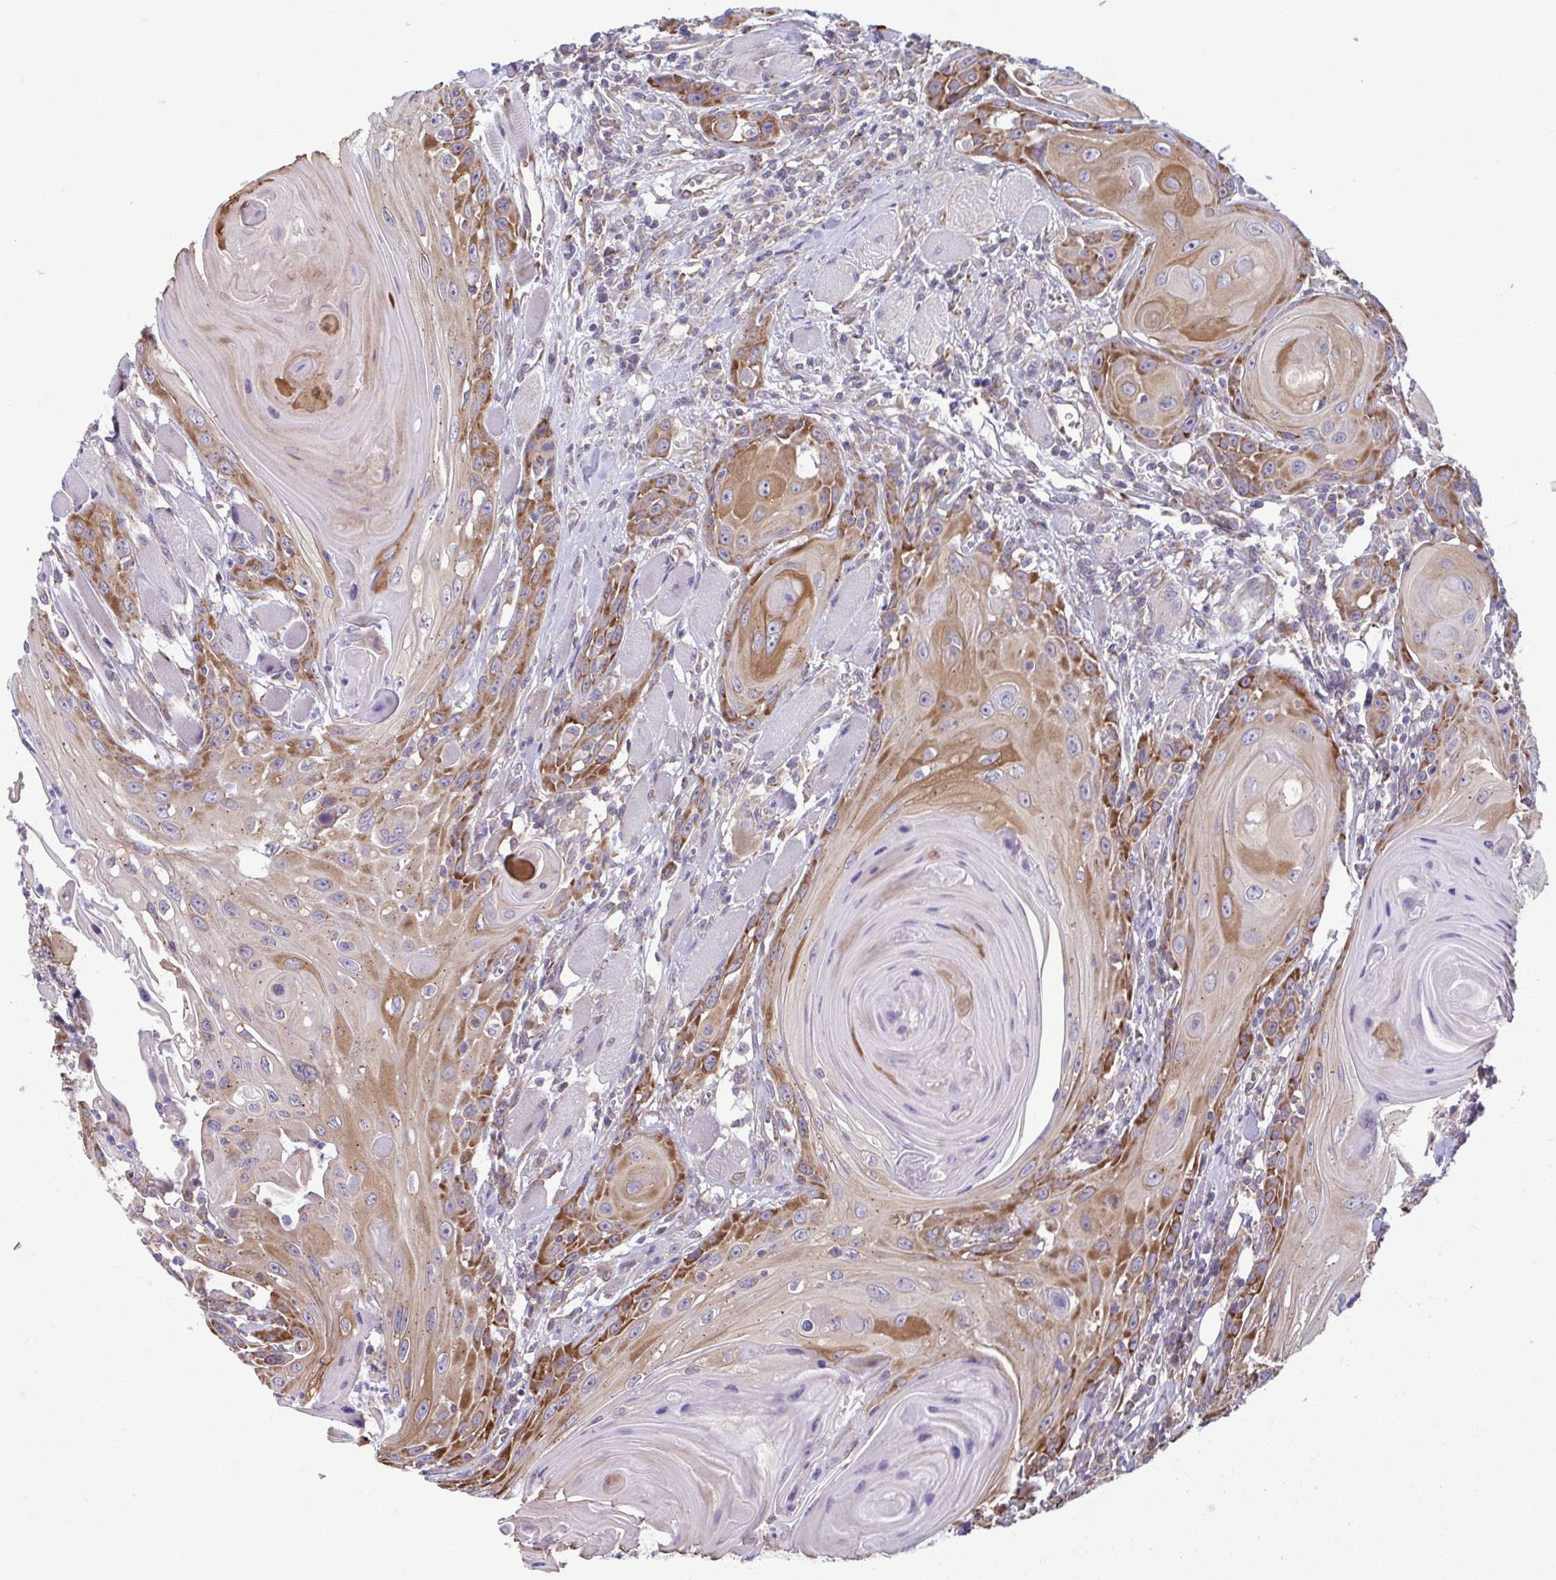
{"staining": {"intensity": "moderate", "quantity": ">75%", "location": "cytoplasmic/membranous"}, "tissue": "head and neck cancer", "cell_type": "Tumor cells", "image_type": "cancer", "snomed": [{"axis": "morphology", "description": "Squamous cell carcinoma, NOS"}, {"axis": "topography", "description": "Head-Neck"}], "caption": "Head and neck squamous cell carcinoma stained with a protein marker demonstrates moderate staining in tumor cells.", "gene": "TMEM108", "patient": {"sex": "female", "age": 80}}